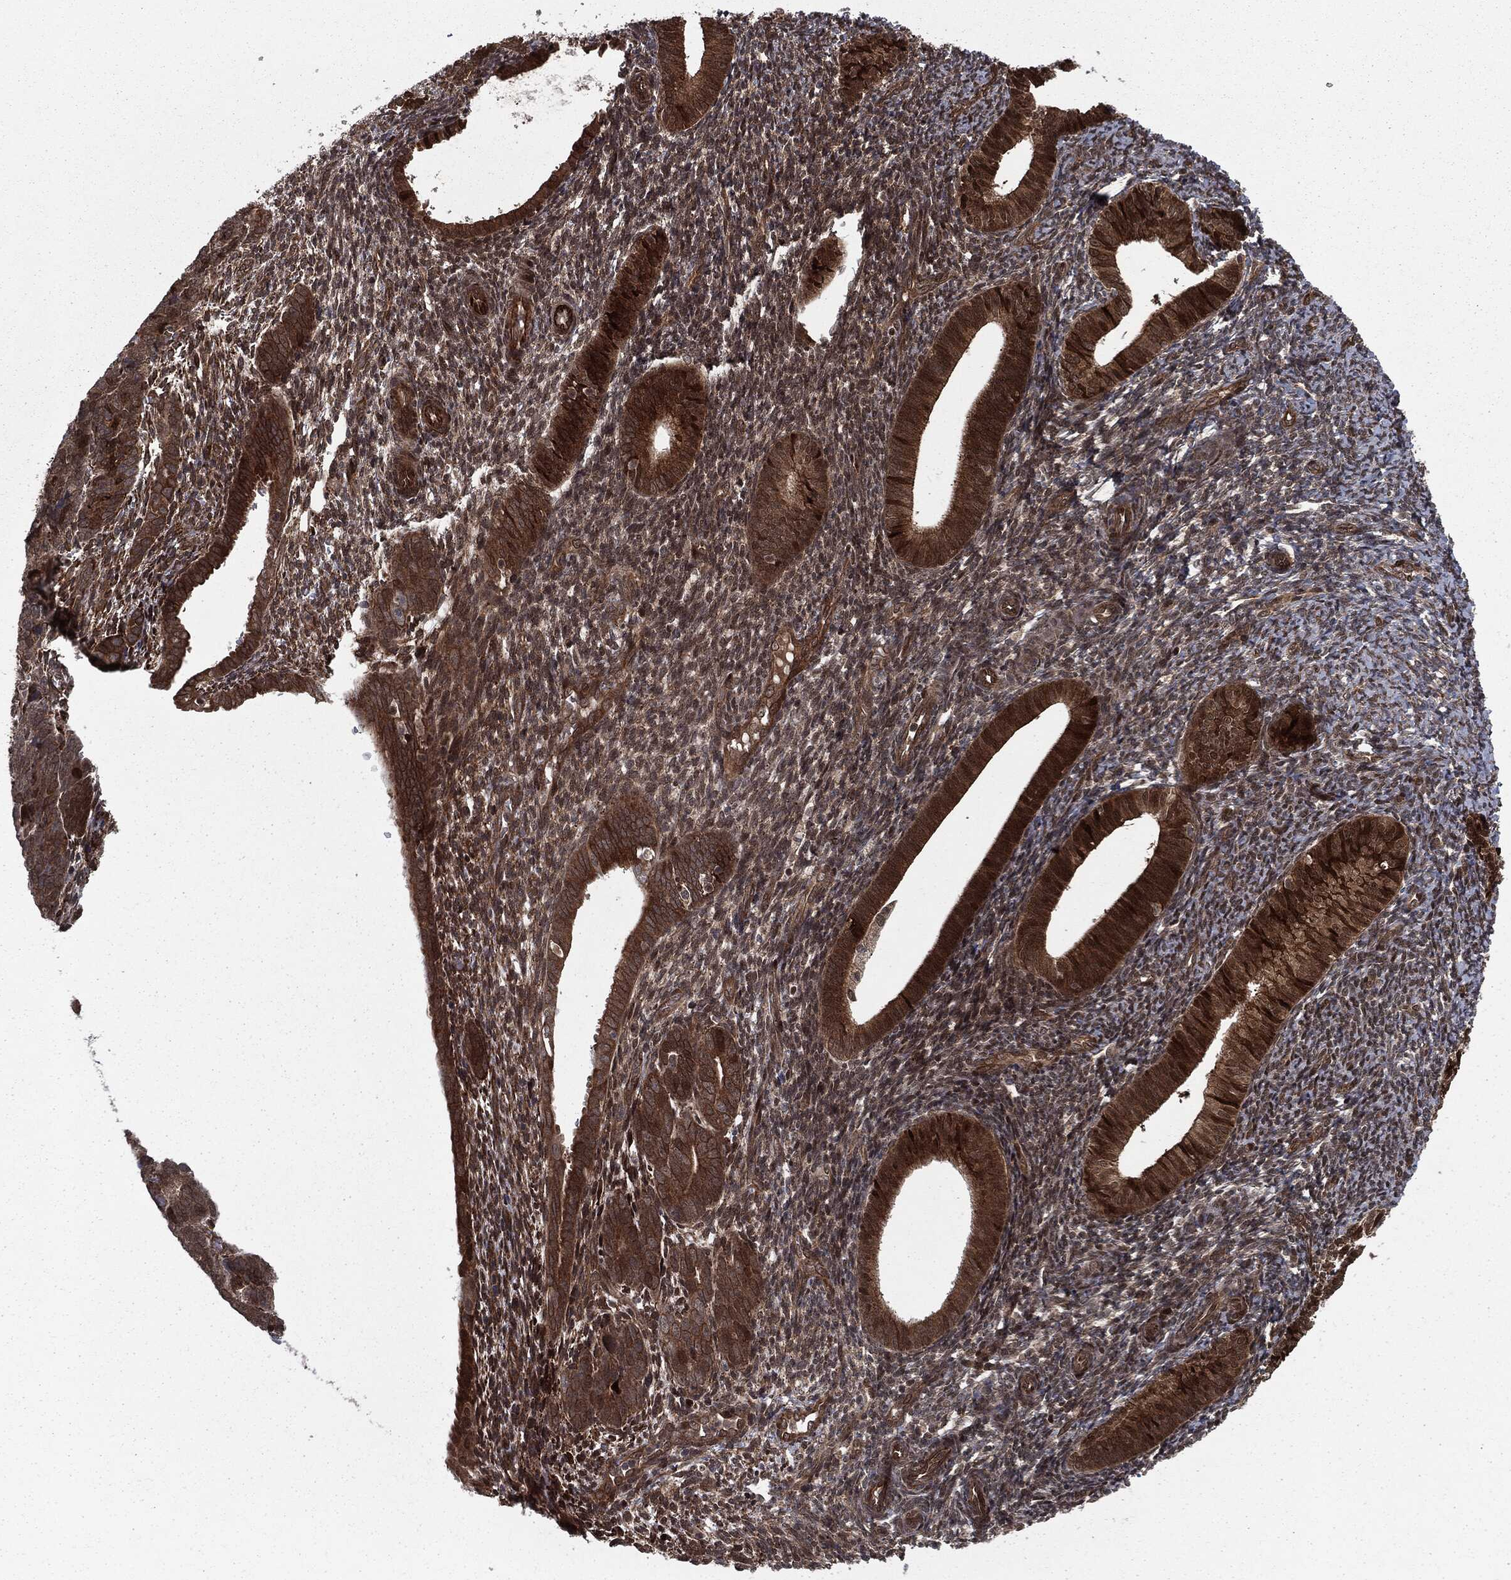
{"staining": {"intensity": "strong", "quantity": "25%-75%", "location": "cytoplasmic/membranous,nuclear"}, "tissue": "endometrial cancer", "cell_type": "Tumor cells", "image_type": "cancer", "snomed": [{"axis": "morphology", "description": "Adenocarcinoma, NOS"}, {"axis": "topography", "description": "Endometrium"}], "caption": "IHC image of neoplastic tissue: endometrial cancer stained using IHC displays high levels of strong protein expression localized specifically in the cytoplasmic/membranous and nuclear of tumor cells, appearing as a cytoplasmic/membranous and nuclear brown color.", "gene": "RANBP9", "patient": {"sex": "female", "age": 82}}